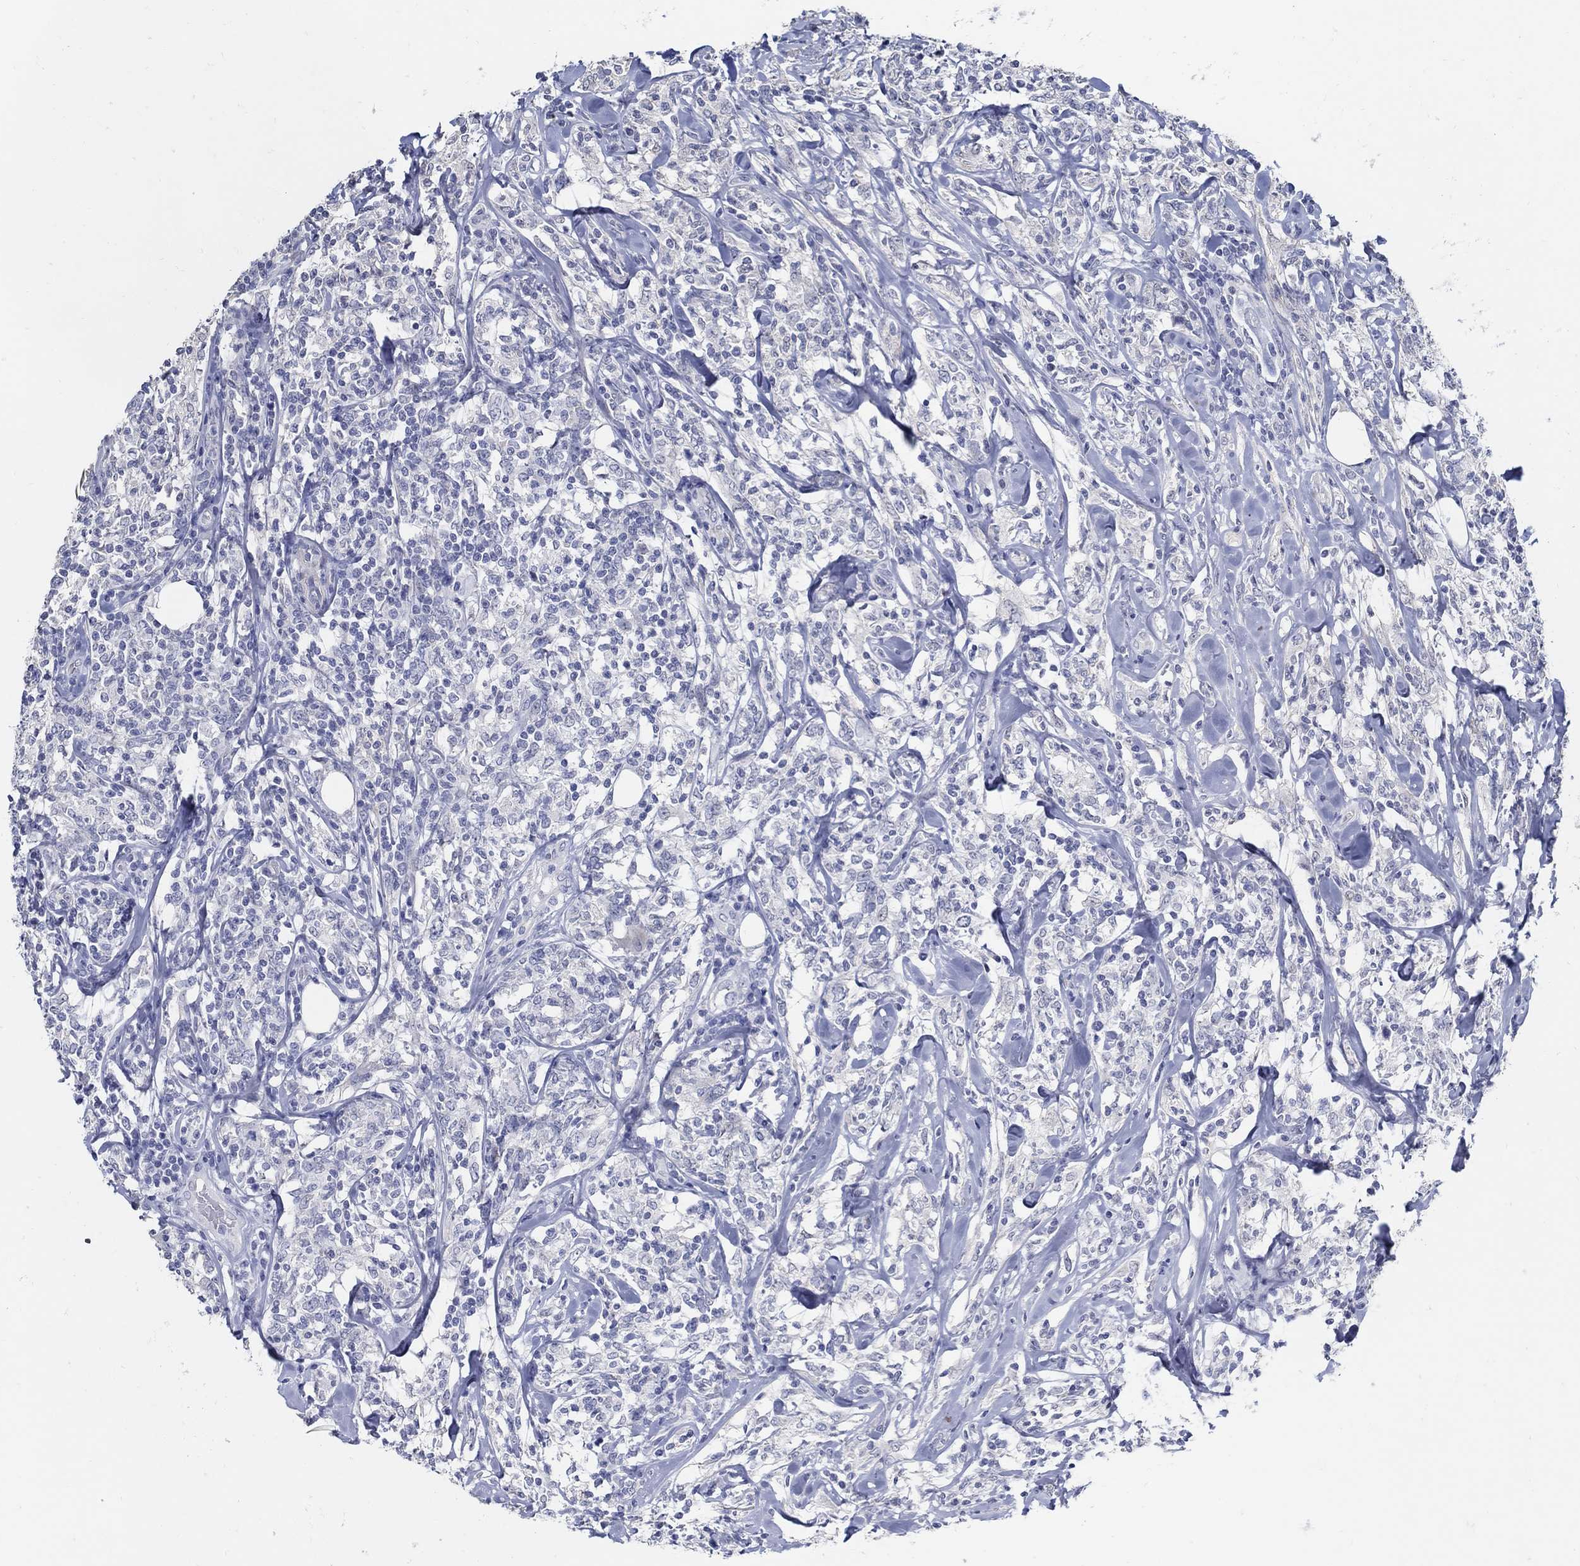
{"staining": {"intensity": "negative", "quantity": "none", "location": "none"}, "tissue": "lymphoma", "cell_type": "Tumor cells", "image_type": "cancer", "snomed": [{"axis": "morphology", "description": "Malignant lymphoma, non-Hodgkin's type, High grade"}, {"axis": "topography", "description": "Lymph node"}], "caption": "This is an immunohistochemistry photomicrograph of human lymphoma. There is no staining in tumor cells.", "gene": "USP29", "patient": {"sex": "female", "age": 84}}